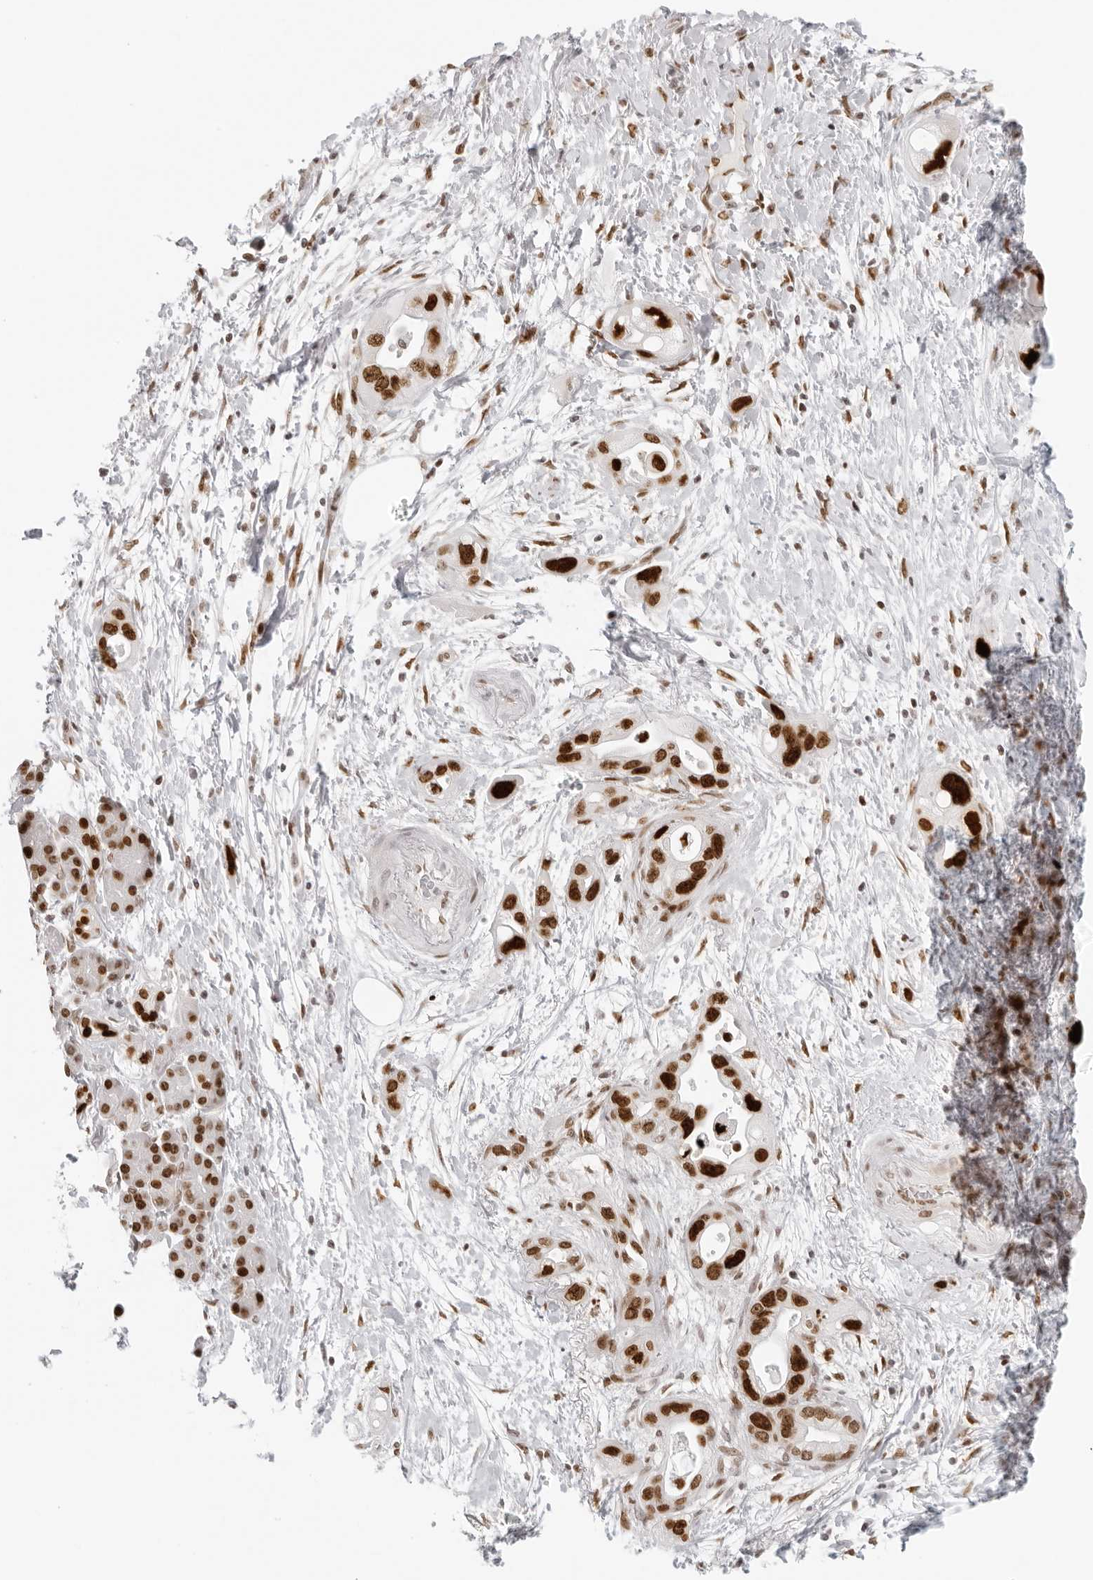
{"staining": {"intensity": "strong", "quantity": ">75%", "location": "nuclear"}, "tissue": "pancreatic cancer", "cell_type": "Tumor cells", "image_type": "cancer", "snomed": [{"axis": "morphology", "description": "Adenocarcinoma, NOS"}, {"axis": "topography", "description": "Pancreas"}], "caption": "A high amount of strong nuclear staining is identified in about >75% of tumor cells in pancreatic cancer tissue.", "gene": "RCC1", "patient": {"sex": "female", "age": 77}}